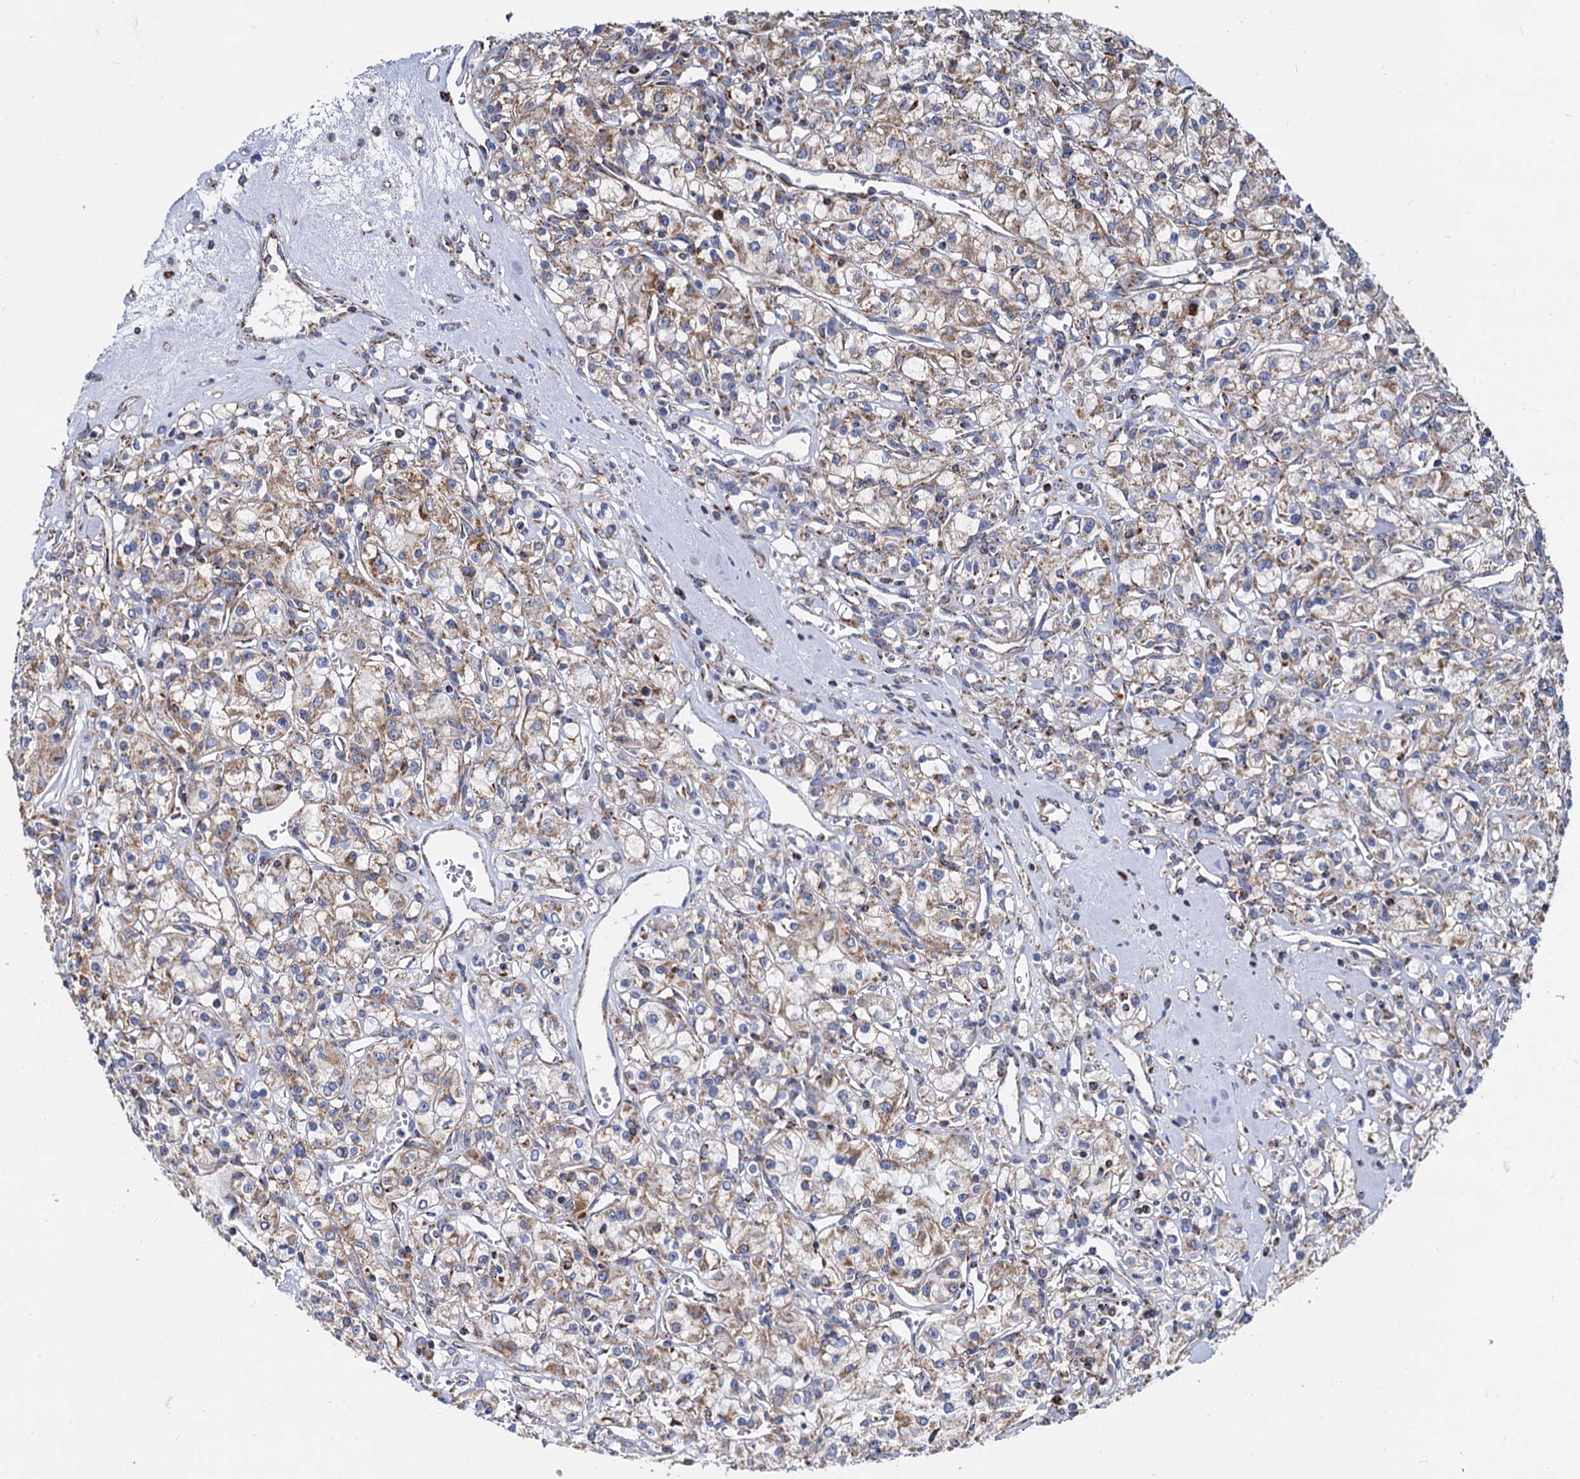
{"staining": {"intensity": "moderate", "quantity": "<25%", "location": "cytoplasmic/membranous"}, "tissue": "renal cancer", "cell_type": "Tumor cells", "image_type": "cancer", "snomed": [{"axis": "morphology", "description": "Adenocarcinoma, NOS"}, {"axis": "topography", "description": "Kidney"}], "caption": "Approximately <25% of tumor cells in human renal cancer (adenocarcinoma) exhibit moderate cytoplasmic/membranous protein positivity as visualized by brown immunohistochemical staining.", "gene": "TIMM10", "patient": {"sex": "female", "age": 59}}